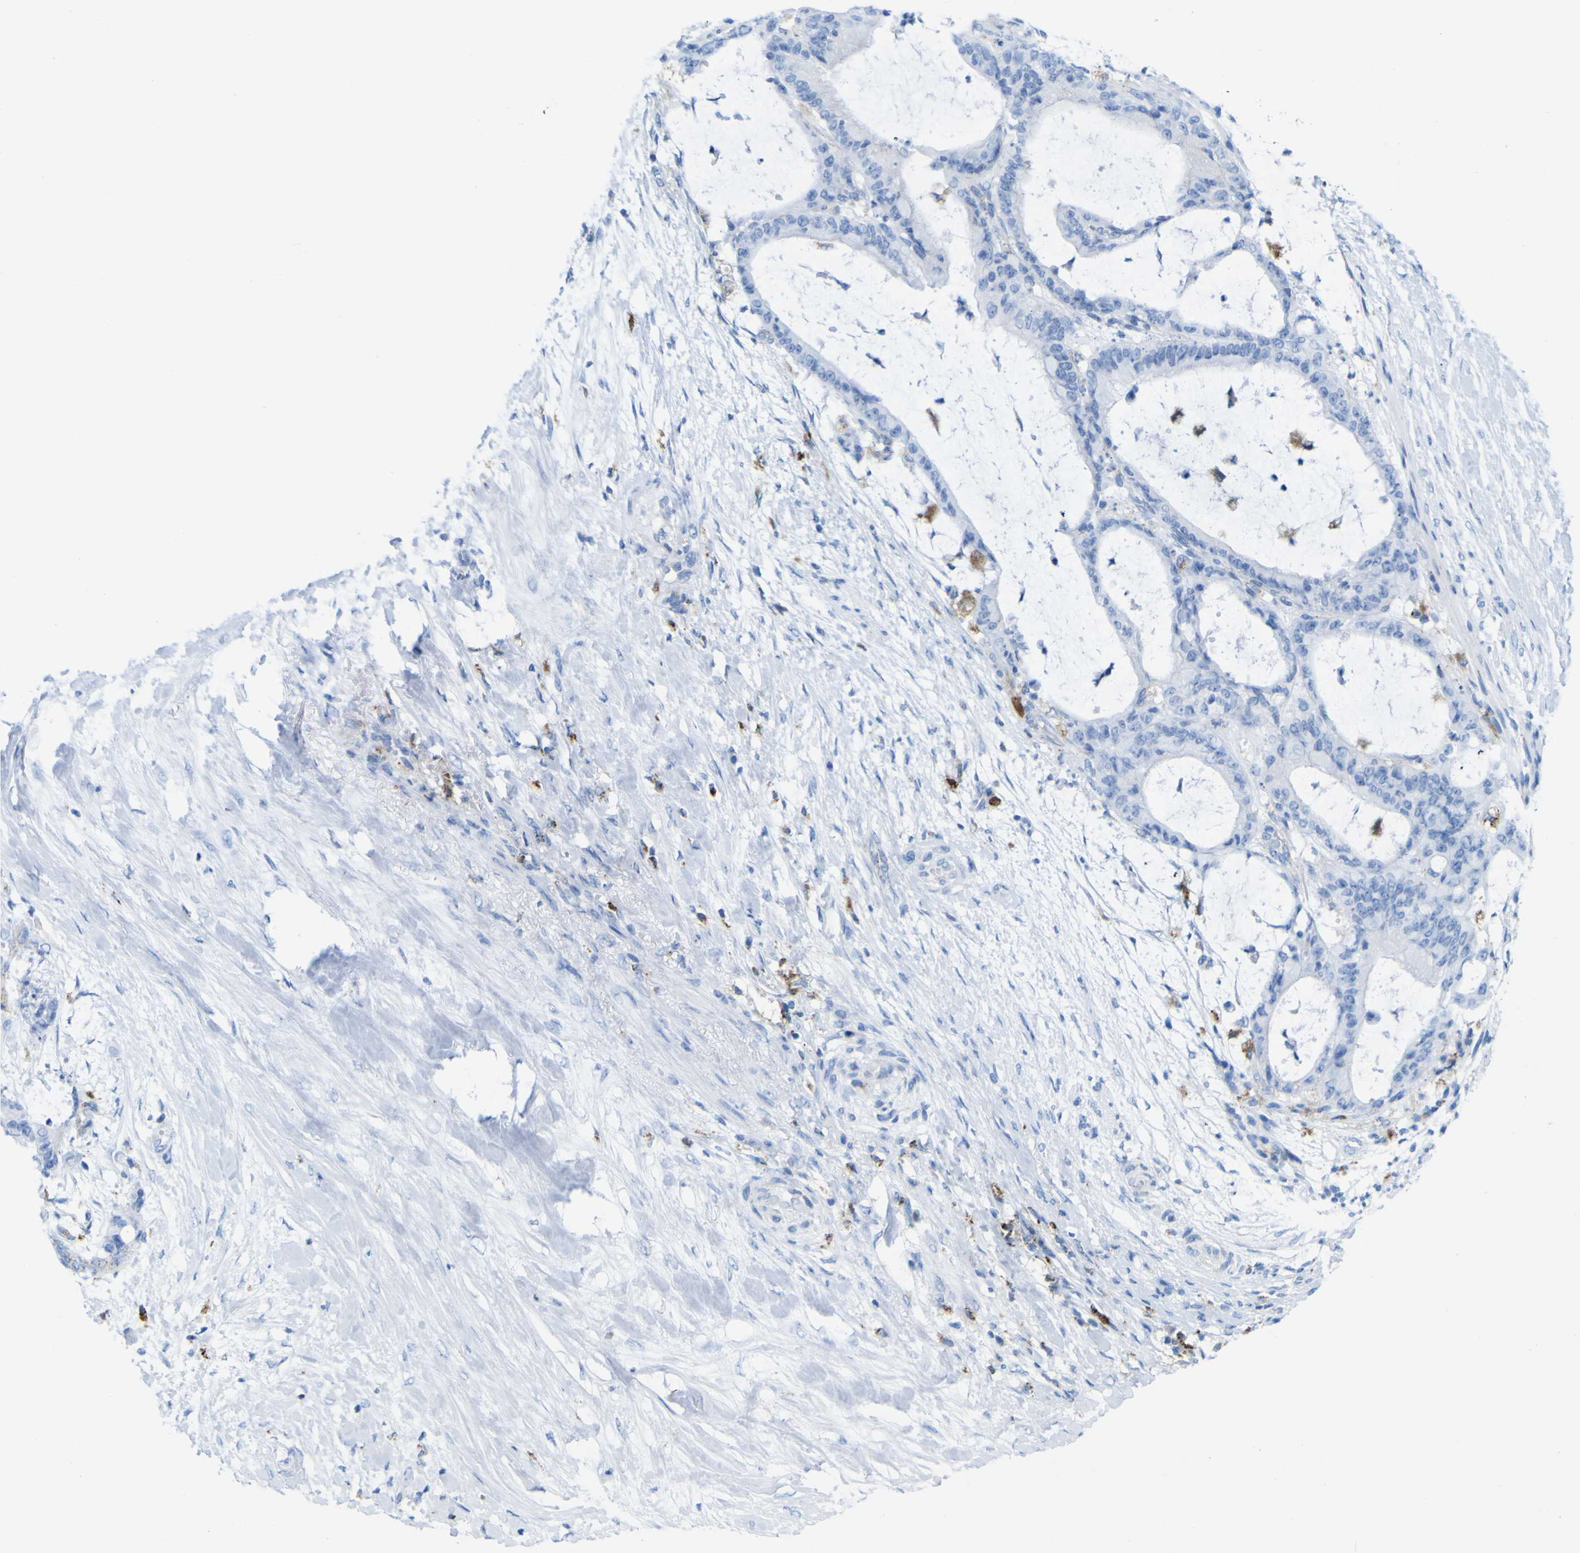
{"staining": {"intensity": "negative", "quantity": "none", "location": "none"}, "tissue": "liver cancer", "cell_type": "Tumor cells", "image_type": "cancer", "snomed": [{"axis": "morphology", "description": "Cholangiocarcinoma"}, {"axis": "topography", "description": "Liver"}], "caption": "Tumor cells show no significant staining in liver cholangiocarcinoma.", "gene": "PLD3", "patient": {"sex": "female", "age": 73}}